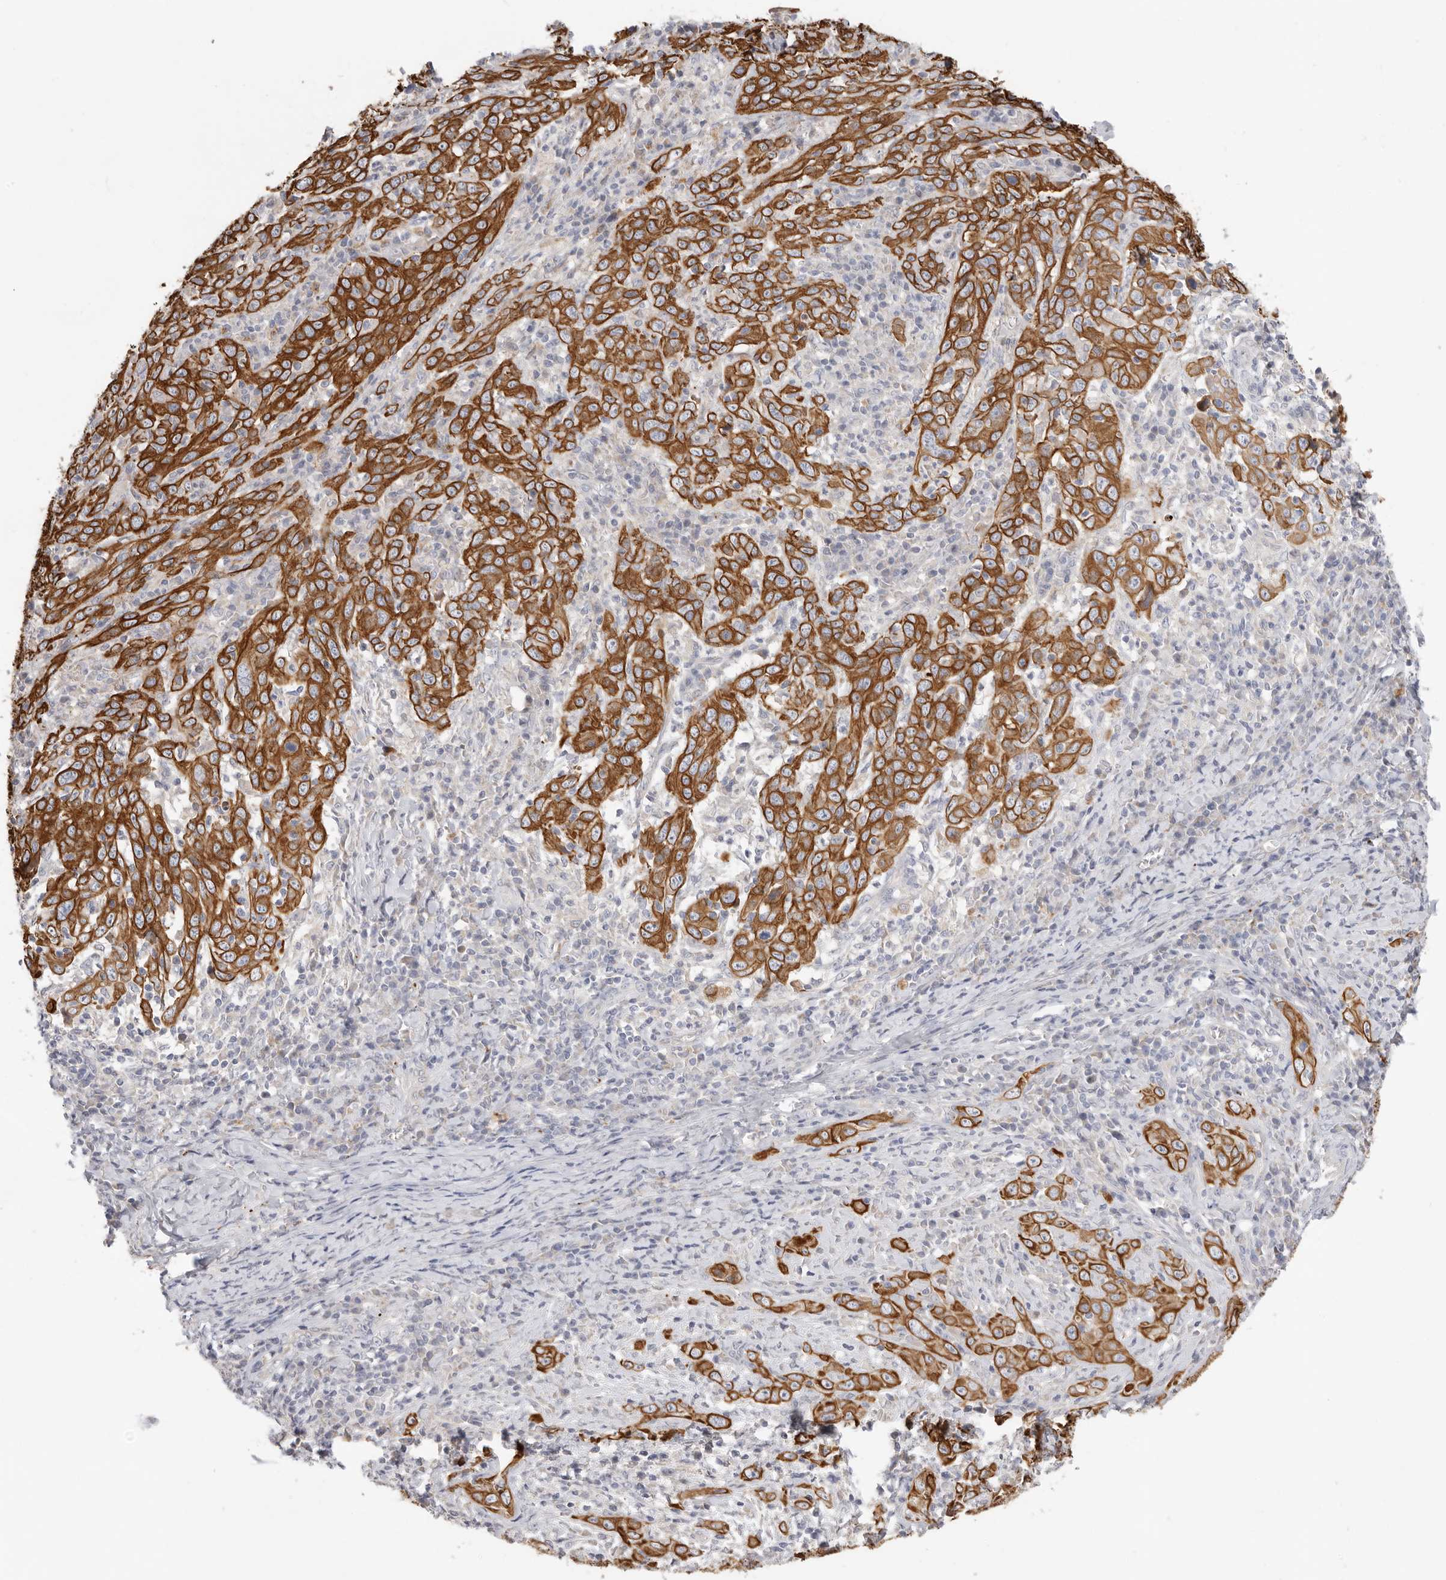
{"staining": {"intensity": "strong", "quantity": ">75%", "location": "cytoplasmic/membranous"}, "tissue": "cervical cancer", "cell_type": "Tumor cells", "image_type": "cancer", "snomed": [{"axis": "morphology", "description": "Squamous cell carcinoma, NOS"}, {"axis": "topography", "description": "Cervix"}], "caption": "Cervical cancer (squamous cell carcinoma) stained for a protein (brown) displays strong cytoplasmic/membranous positive expression in approximately >75% of tumor cells.", "gene": "USH1C", "patient": {"sex": "female", "age": 46}}